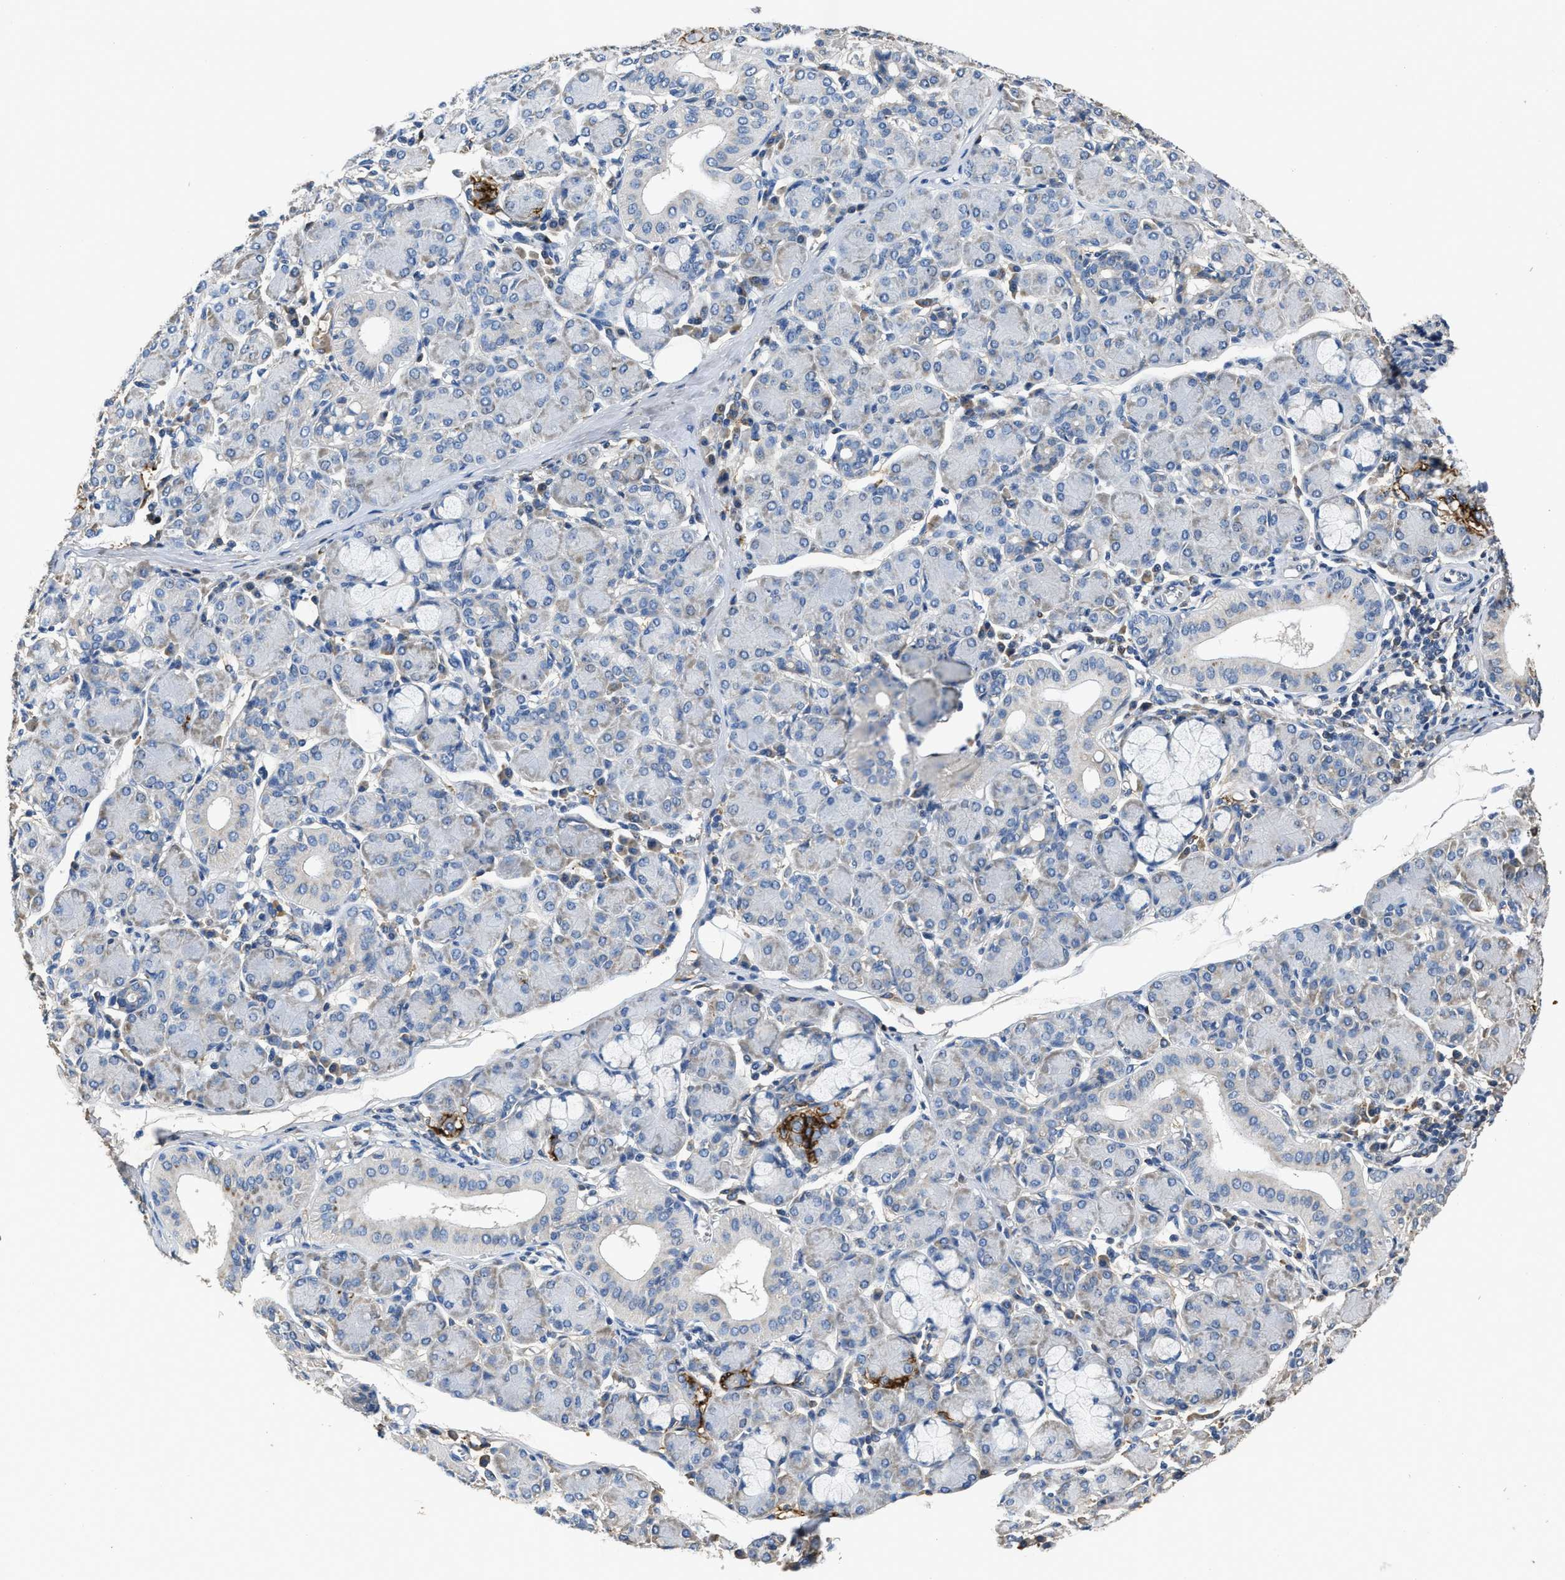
{"staining": {"intensity": "negative", "quantity": "none", "location": "none"}, "tissue": "salivary gland", "cell_type": "Glandular cells", "image_type": "normal", "snomed": [{"axis": "morphology", "description": "Normal tissue, NOS"}, {"axis": "morphology", "description": "Inflammation, NOS"}, {"axis": "topography", "description": "Lymph node"}, {"axis": "topography", "description": "Salivary gland"}], "caption": "Immunohistochemical staining of benign human salivary gland demonstrates no significant expression in glandular cells.", "gene": "C3", "patient": {"sex": "male", "age": 3}}